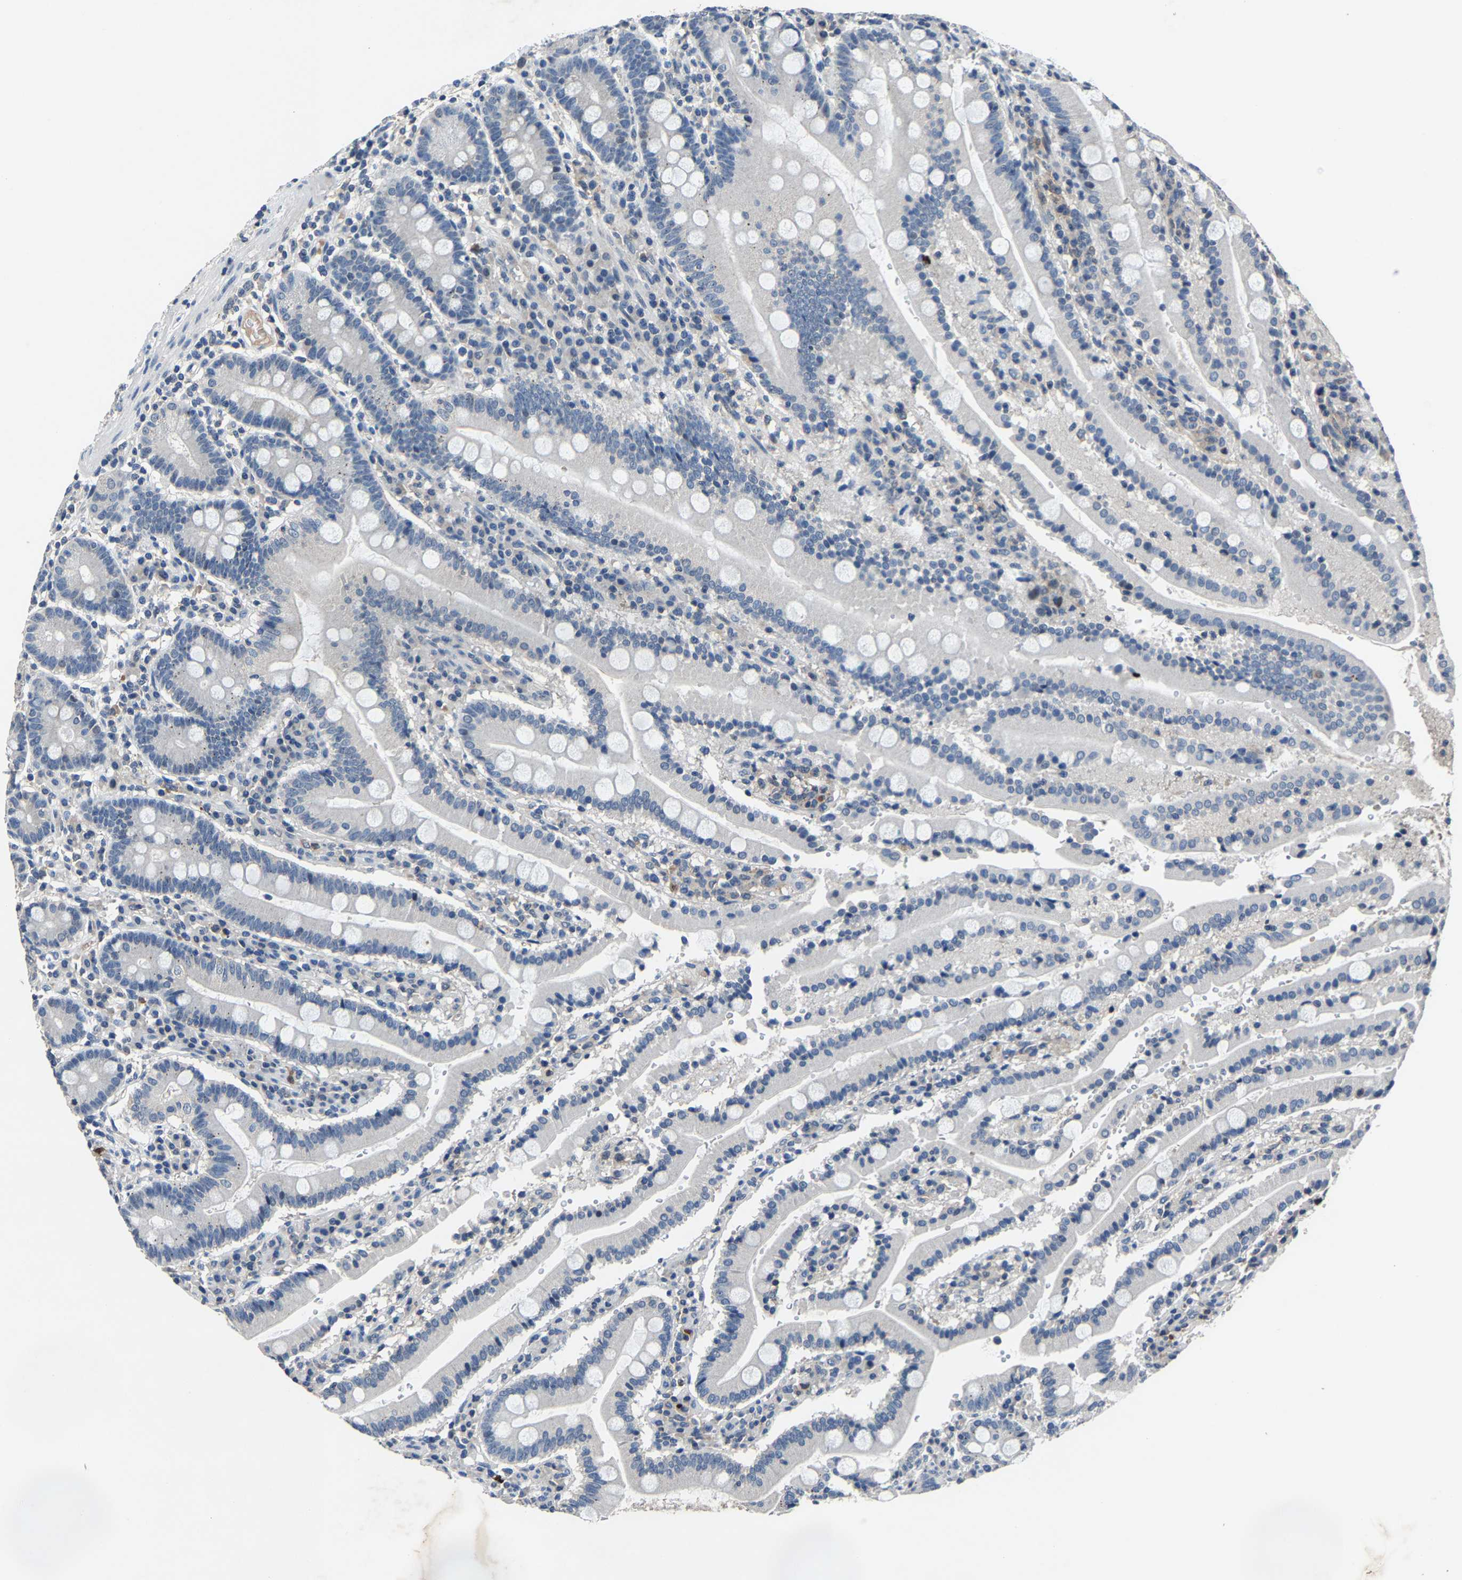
{"staining": {"intensity": "negative", "quantity": "none", "location": "none"}, "tissue": "duodenum", "cell_type": "Glandular cells", "image_type": "normal", "snomed": [{"axis": "morphology", "description": "Normal tissue, NOS"}, {"axis": "topography", "description": "Small intestine, NOS"}], "caption": "Immunohistochemistry micrograph of benign duodenum: duodenum stained with DAB shows no significant protein expression in glandular cells.", "gene": "PCNX2", "patient": {"sex": "female", "age": 71}}